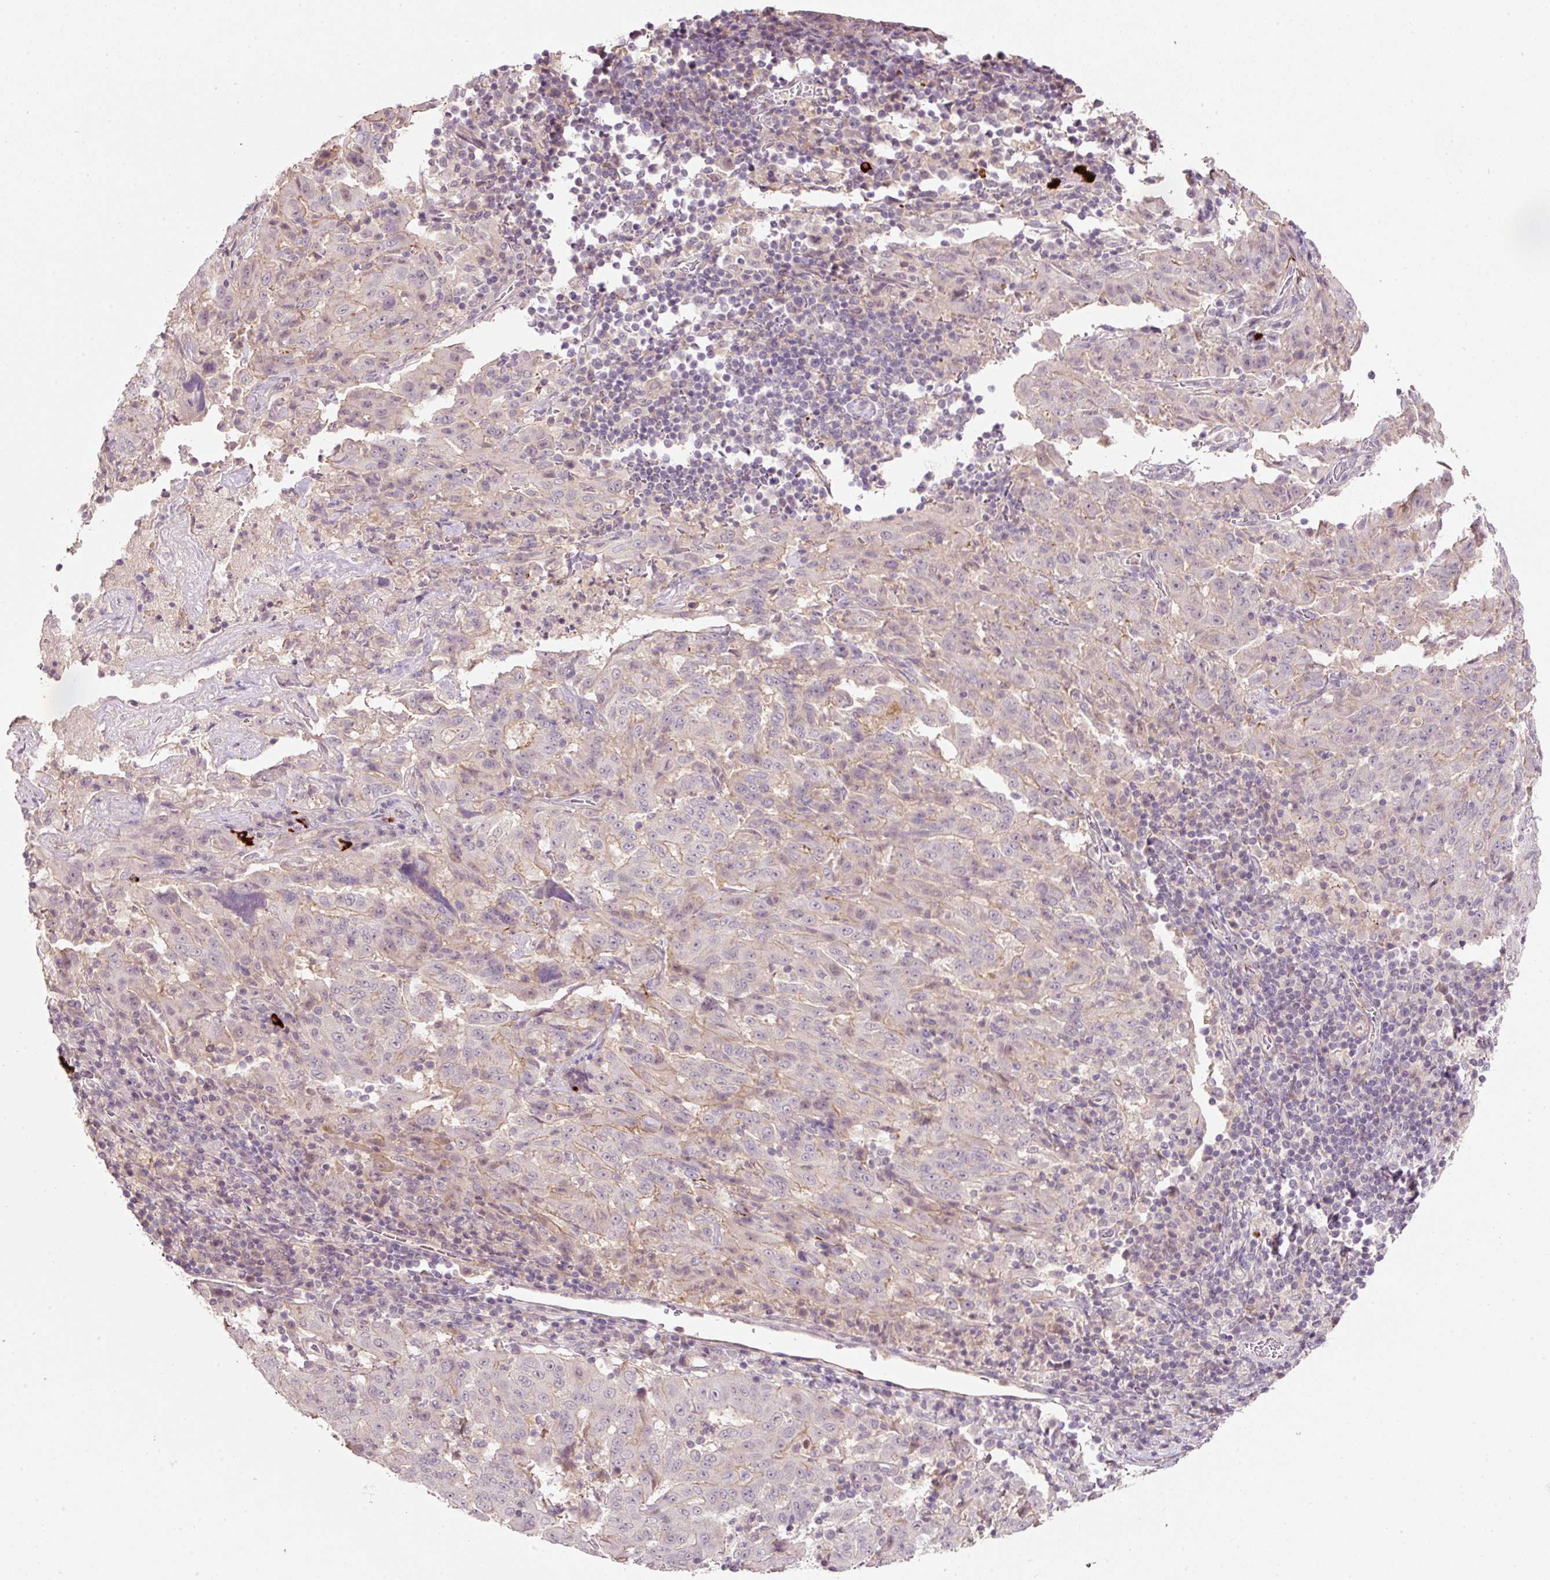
{"staining": {"intensity": "weak", "quantity": "<25%", "location": "cytoplasmic/membranous"}, "tissue": "pancreatic cancer", "cell_type": "Tumor cells", "image_type": "cancer", "snomed": [{"axis": "morphology", "description": "Adenocarcinoma, NOS"}, {"axis": "topography", "description": "Pancreas"}], "caption": "A histopathology image of adenocarcinoma (pancreatic) stained for a protein shows no brown staining in tumor cells.", "gene": "TIRAP", "patient": {"sex": "male", "age": 63}}